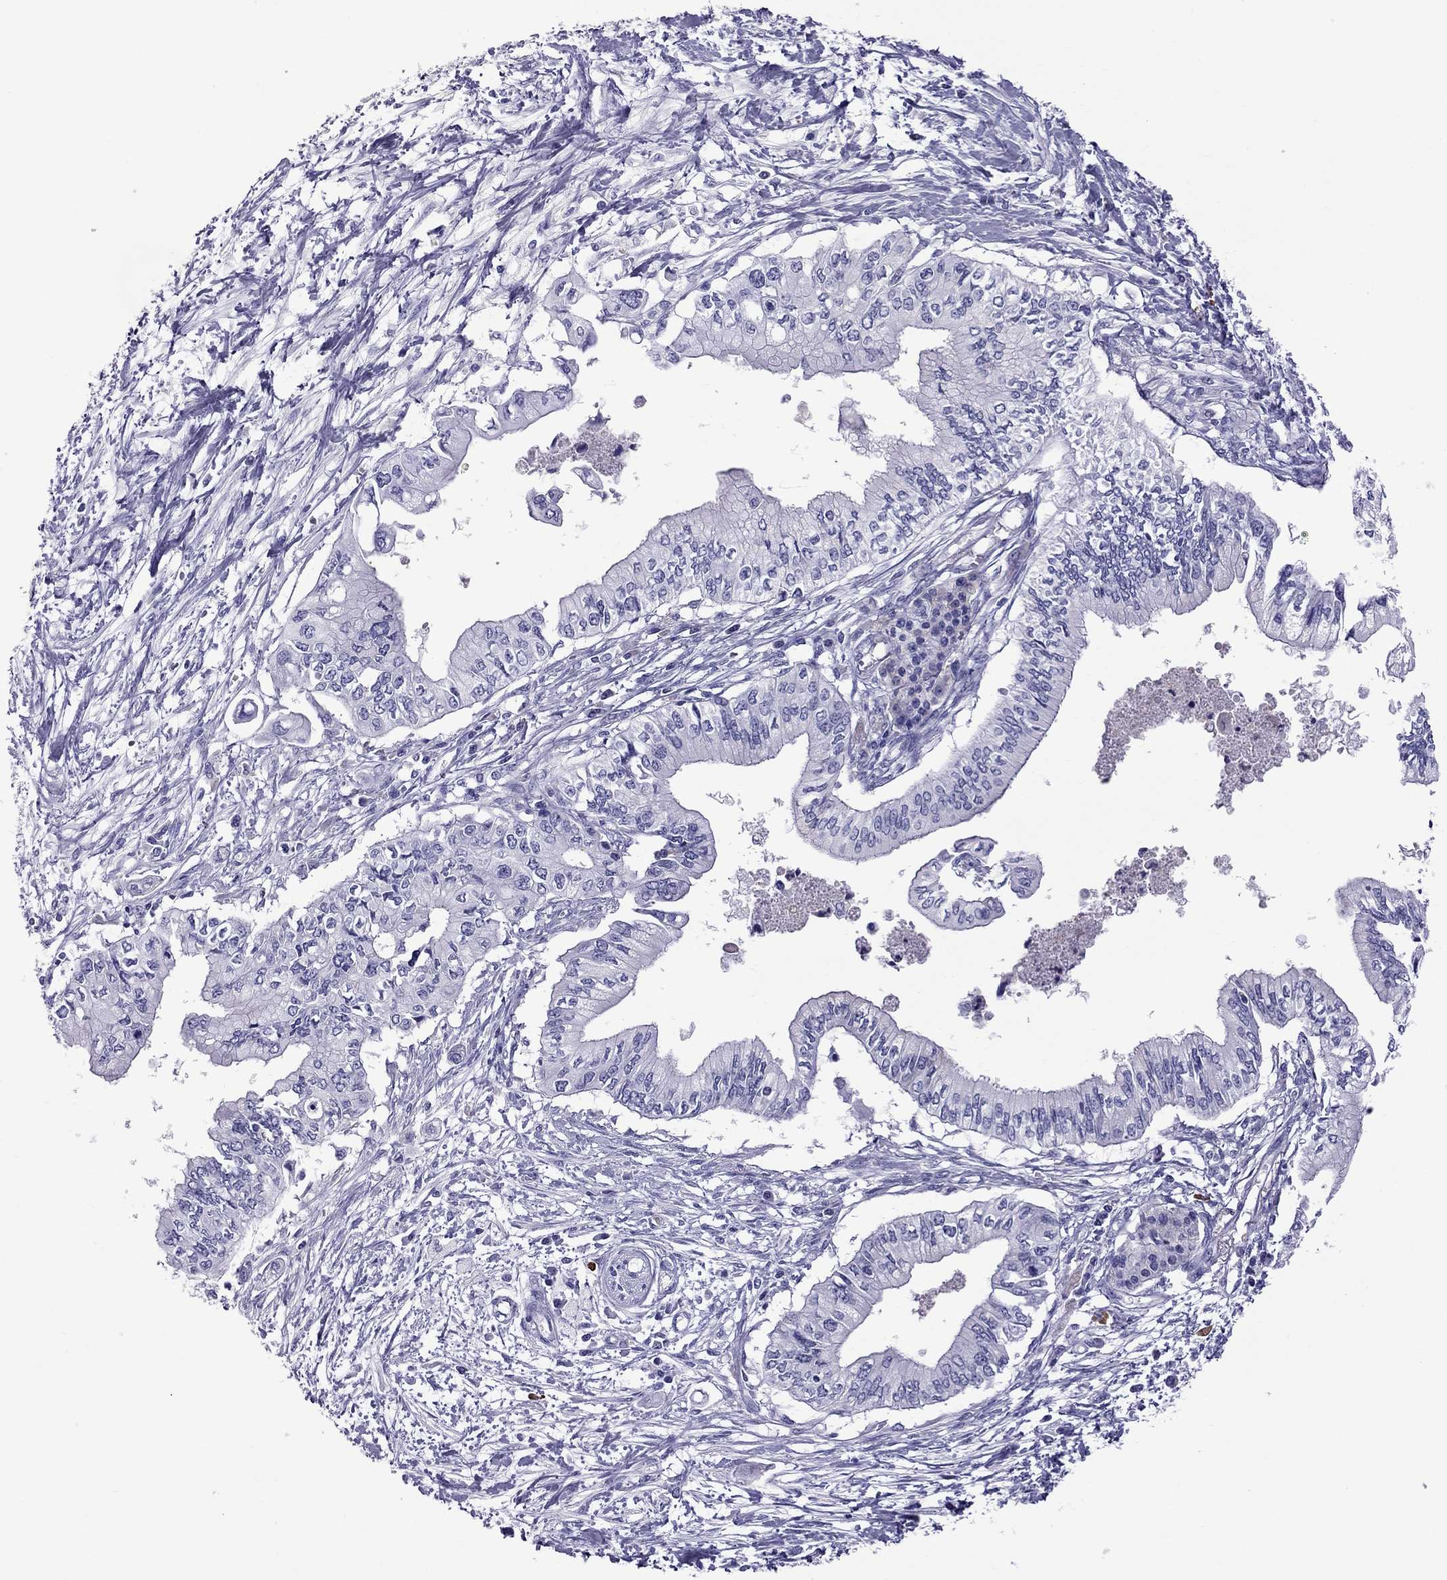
{"staining": {"intensity": "negative", "quantity": "none", "location": "none"}, "tissue": "pancreatic cancer", "cell_type": "Tumor cells", "image_type": "cancer", "snomed": [{"axis": "morphology", "description": "Adenocarcinoma, NOS"}, {"axis": "topography", "description": "Pancreas"}], "caption": "High magnification brightfield microscopy of pancreatic adenocarcinoma stained with DAB (3,3'-diaminobenzidine) (brown) and counterstained with hematoxylin (blue): tumor cells show no significant staining.", "gene": "SCART1", "patient": {"sex": "female", "age": 61}}